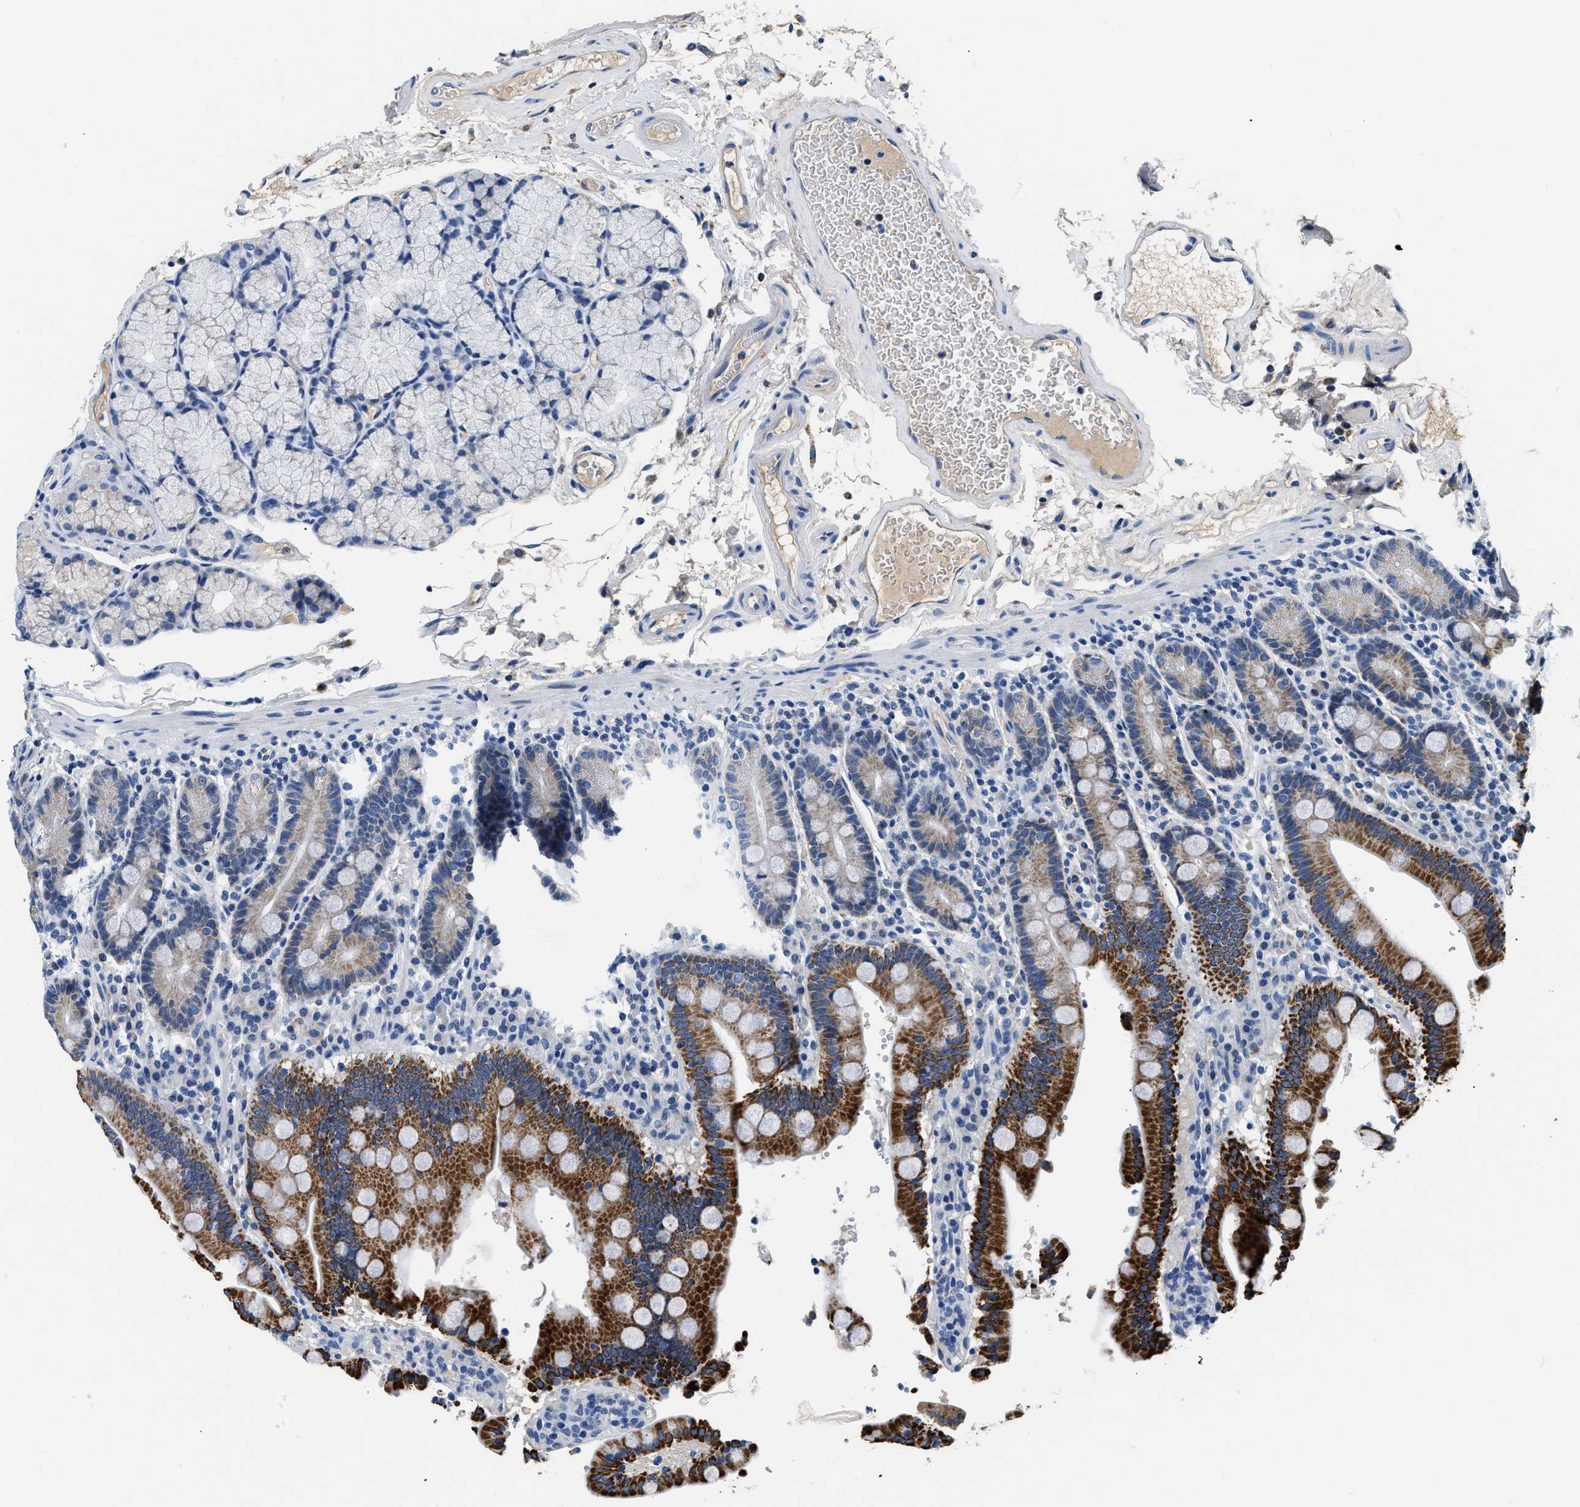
{"staining": {"intensity": "strong", "quantity": "25%-75%", "location": "cytoplasmic/membranous"}, "tissue": "duodenum", "cell_type": "Glandular cells", "image_type": "normal", "snomed": [{"axis": "morphology", "description": "Normal tissue, NOS"}, {"axis": "topography", "description": "Small intestine, NOS"}], "caption": "The micrograph exhibits immunohistochemical staining of benign duodenum. There is strong cytoplasmic/membranous expression is appreciated in about 25%-75% of glandular cells. The staining was performed using DAB (3,3'-diaminobenzidine) to visualize the protein expression in brown, while the nuclei were stained in blue with hematoxylin (Magnification: 20x).", "gene": "PCK2", "patient": {"sex": "female", "age": 71}}